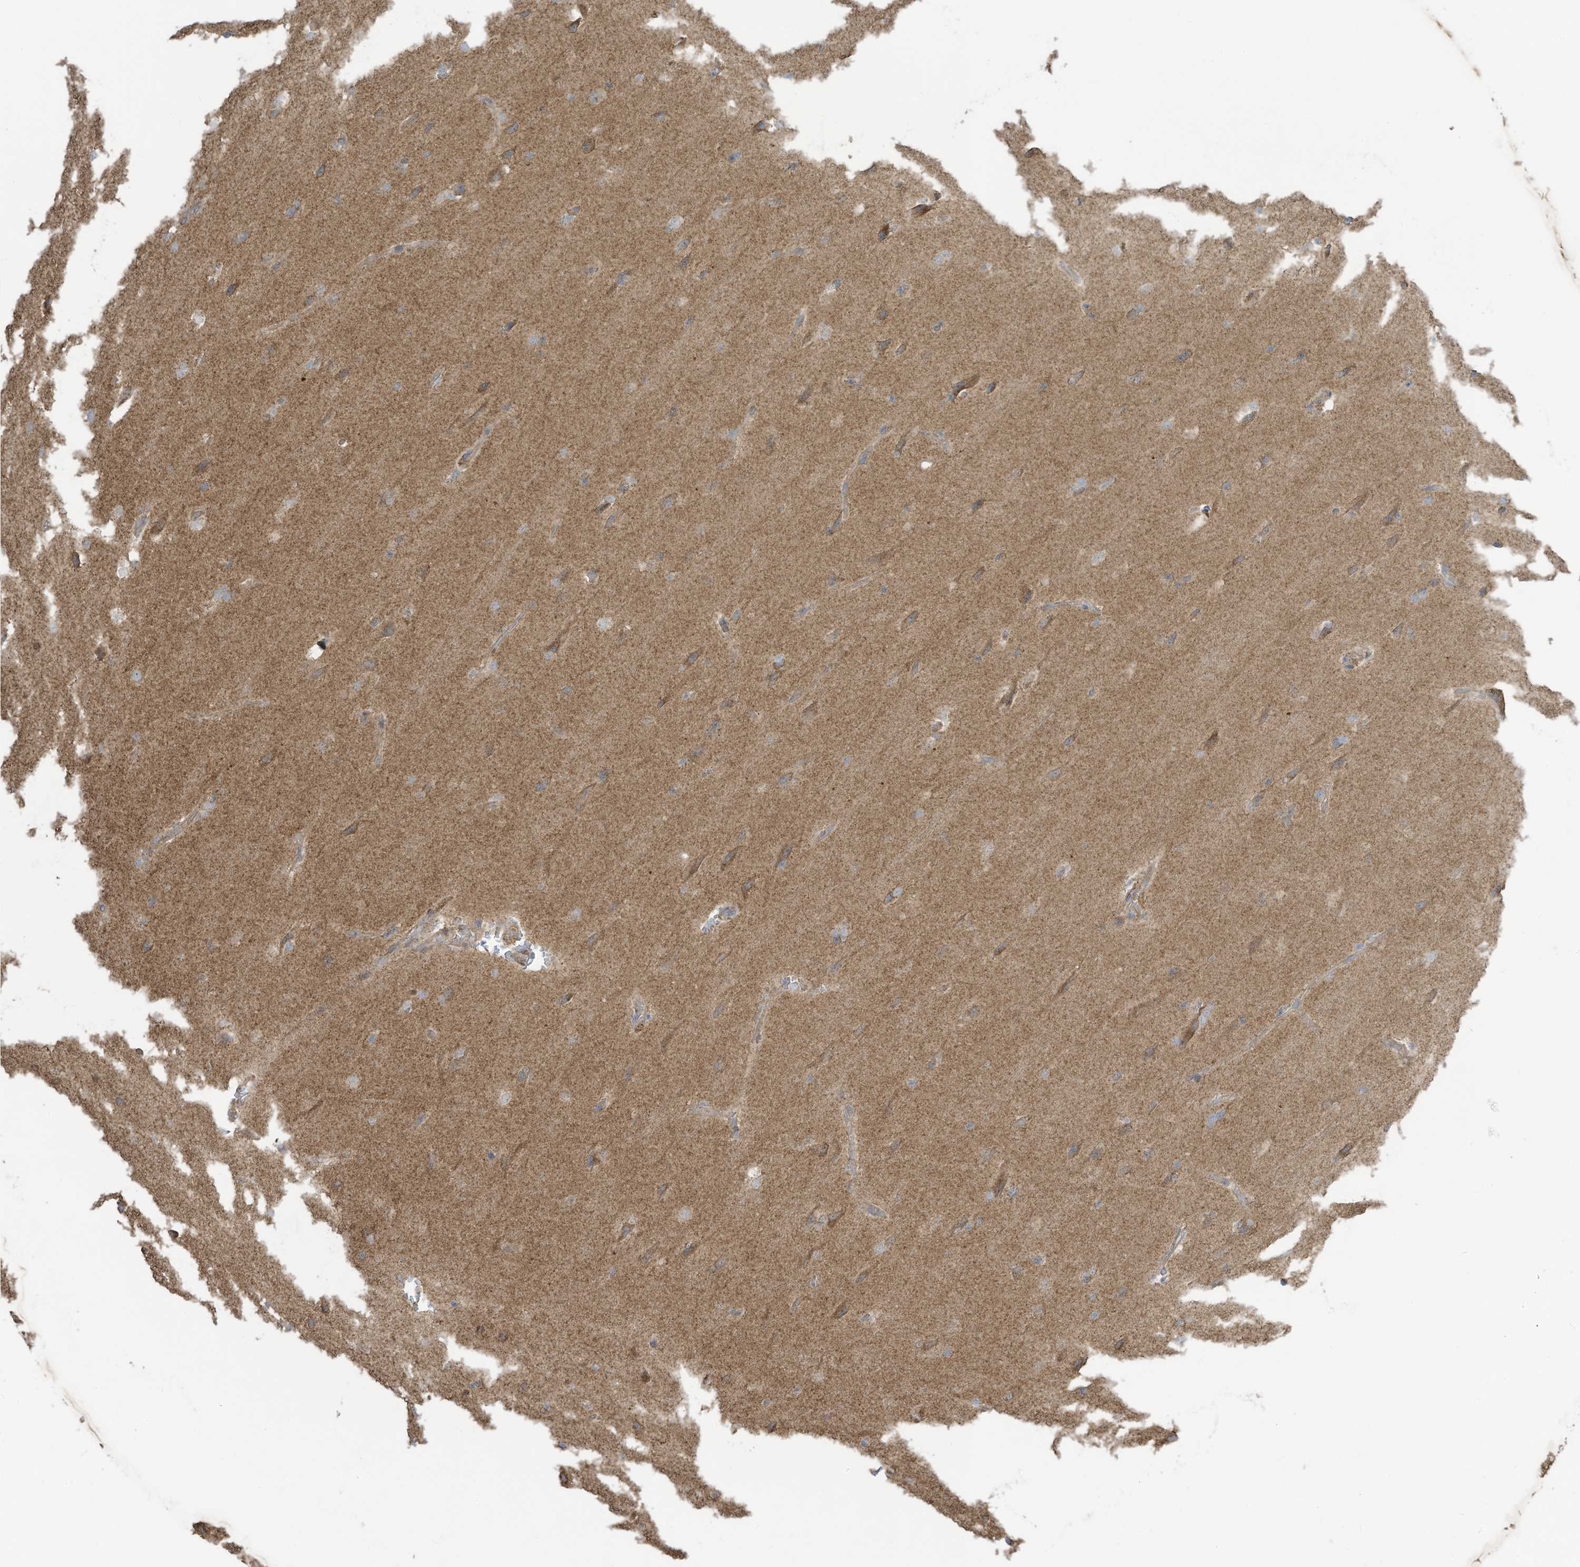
{"staining": {"intensity": "moderate", "quantity": "<25%", "location": "cytoplasmic/membranous"}, "tissue": "glioma", "cell_type": "Tumor cells", "image_type": "cancer", "snomed": [{"axis": "morphology", "description": "Glioma, malignant, Low grade"}, {"axis": "topography", "description": "Brain"}], "caption": "IHC micrograph of neoplastic tissue: human low-grade glioma (malignant) stained using immunohistochemistry displays low levels of moderate protein expression localized specifically in the cytoplasmic/membranous of tumor cells, appearing as a cytoplasmic/membranous brown color.", "gene": "CGAS", "patient": {"sex": "female", "age": 37}}